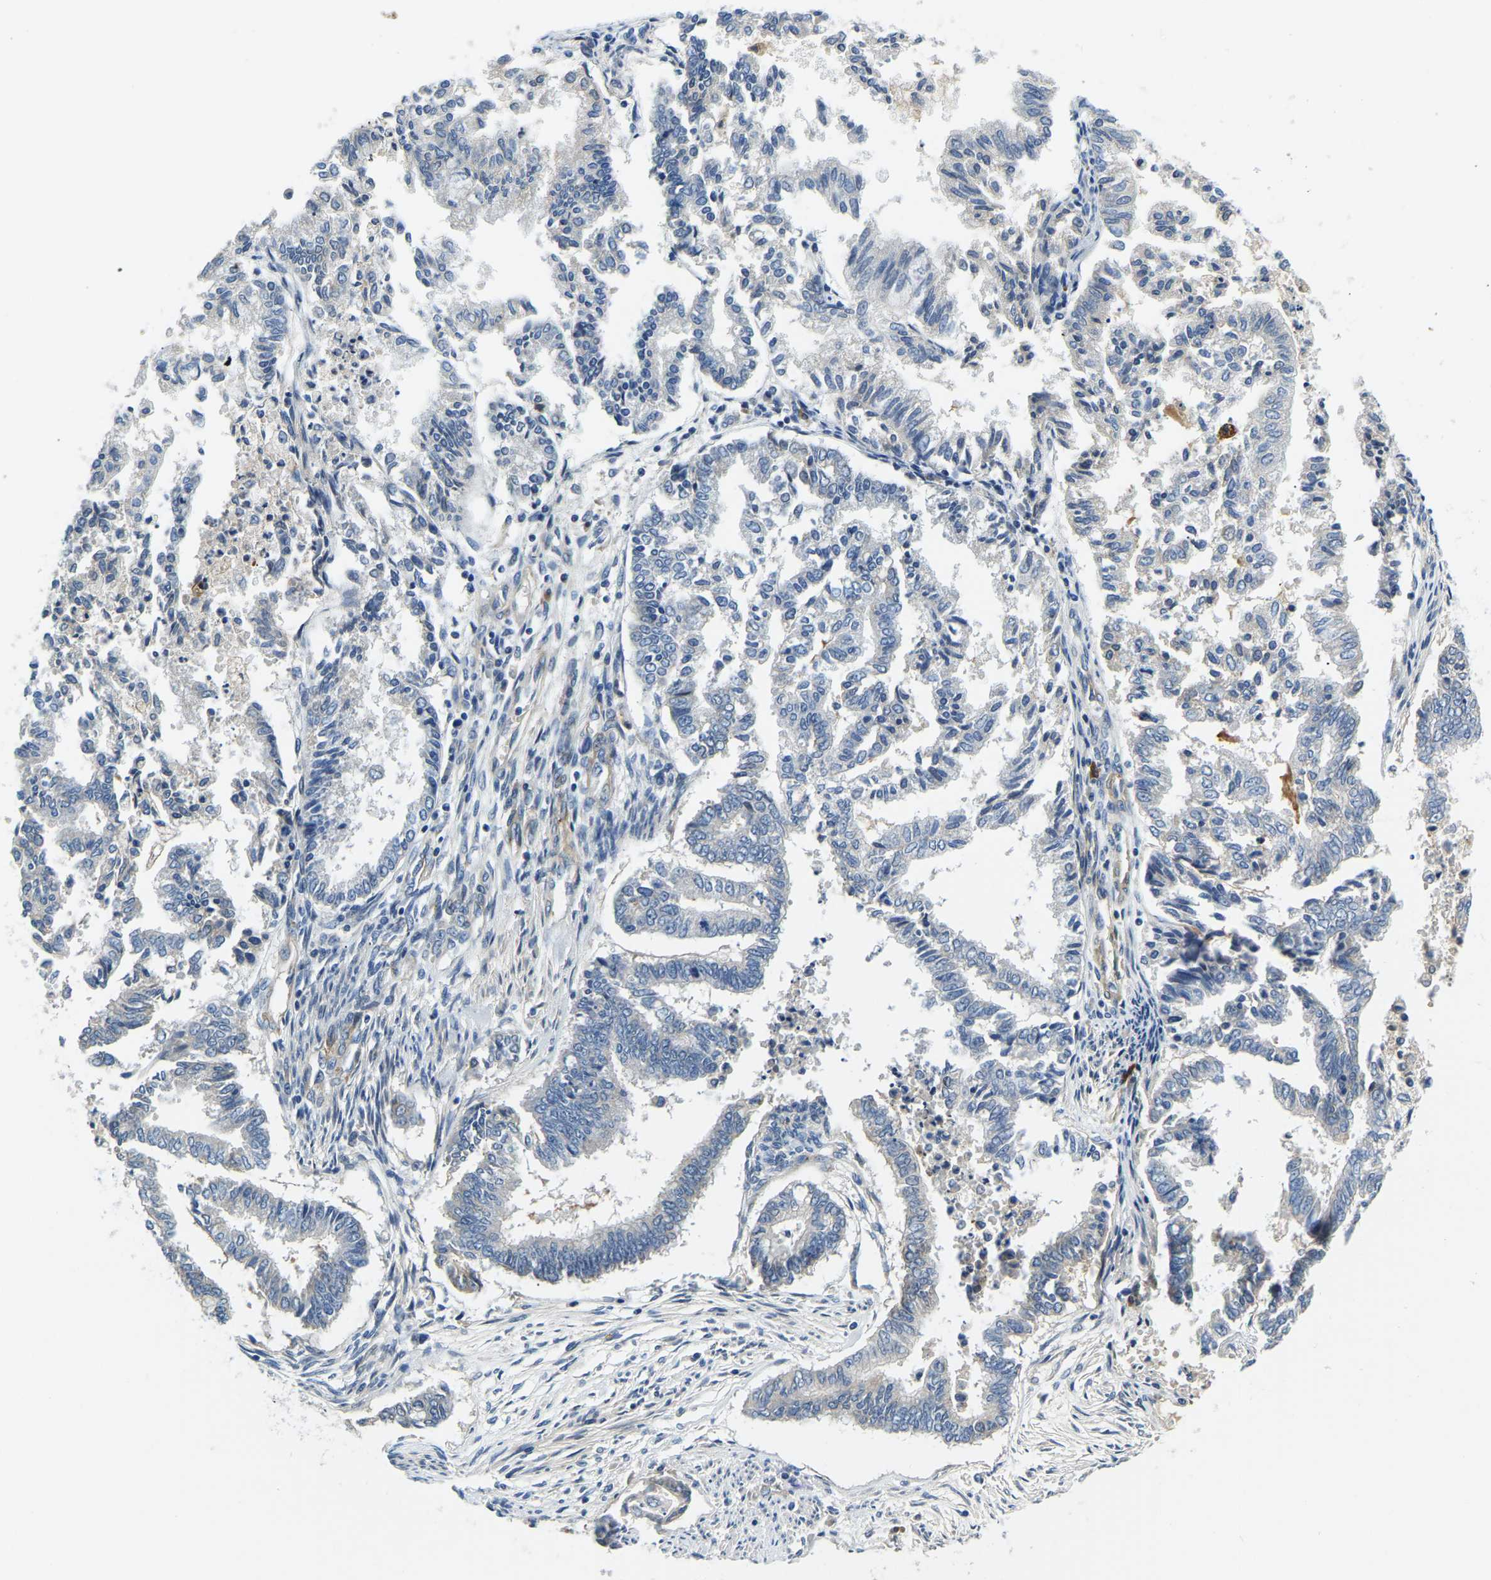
{"staining": {"intensity": "negative", "quantity": "none", "location": "none"}, "tissue": "endometrial cancer", "cell_type": "Tumor cells", "image_type": "cancer", "snomed": [{"axis": "morphology", "description": "Necrosis, NOS"}, {"axis": "morphology", "description": "Adenocarcinoma, NOS"}, {"axis": "topography", "description": "Endometrium"}], "caption": "There is no significant expression in tumor cells of endometrial cancer.", "gene": "LIAS", "patient": {"sex": "female", "age": 79}}